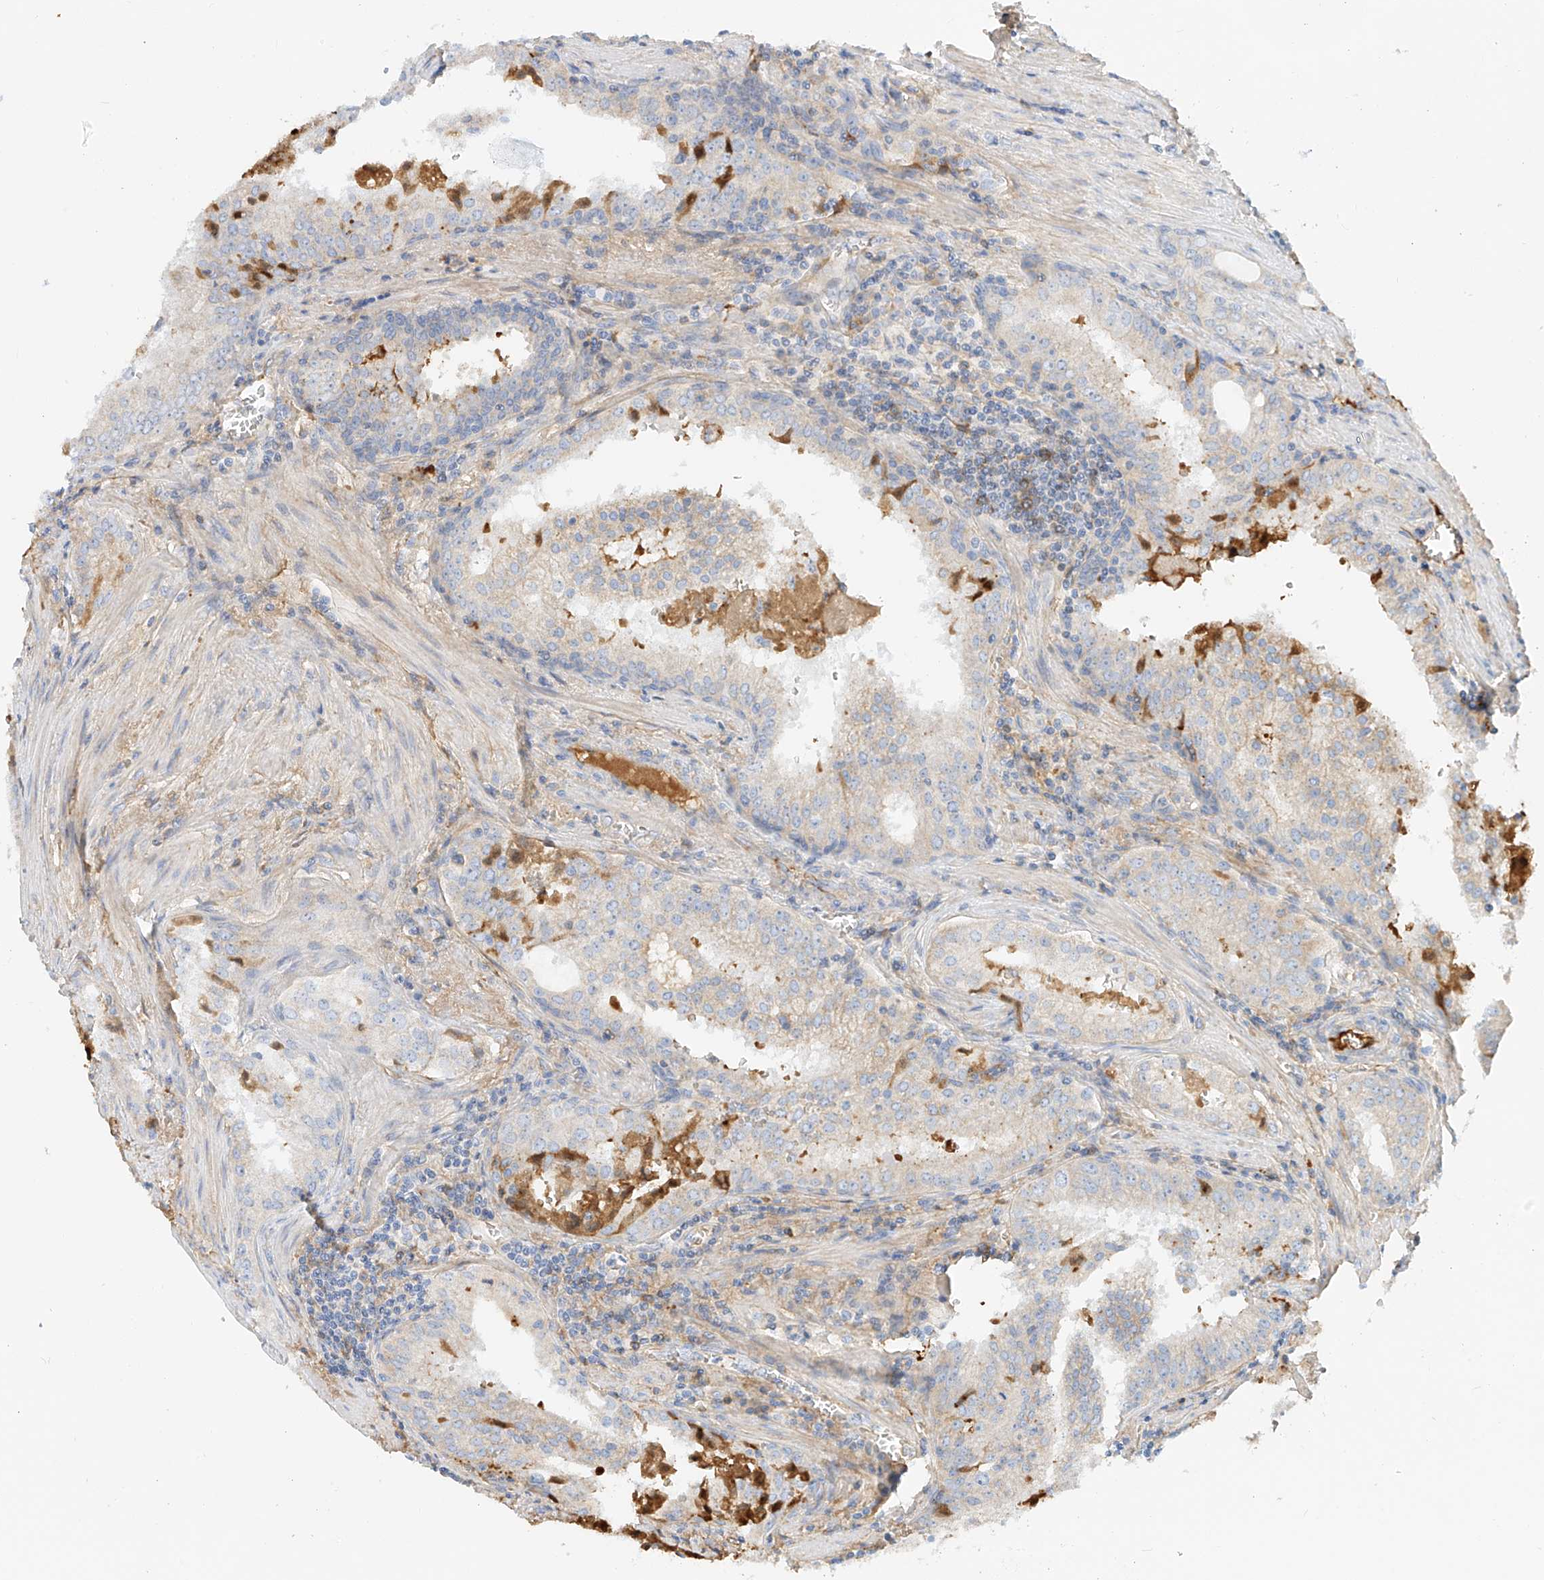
{"staining": {"intensity": "weak", "quantity": "25%-75%", "location": "cytoplasmic/membranous"}, "tissue": "prostate cancer", "cell_type": "Tumor cells", "image_type": "cancer", "snomed": [{"axis": "morphology", "description": "Adenocarcinoma, High grade"}, {"axis": "topography", "description": "Prostate"}], "caption": "The photomicrograph shows a brown stain indicating the presence of a protein in the cytoplasmic/membranous of tumor cells in prostate cancer (high-grade adenocarcinoma).", "gene": "OCSTAMP", "patient": {"sex": "male", "age": 68}}